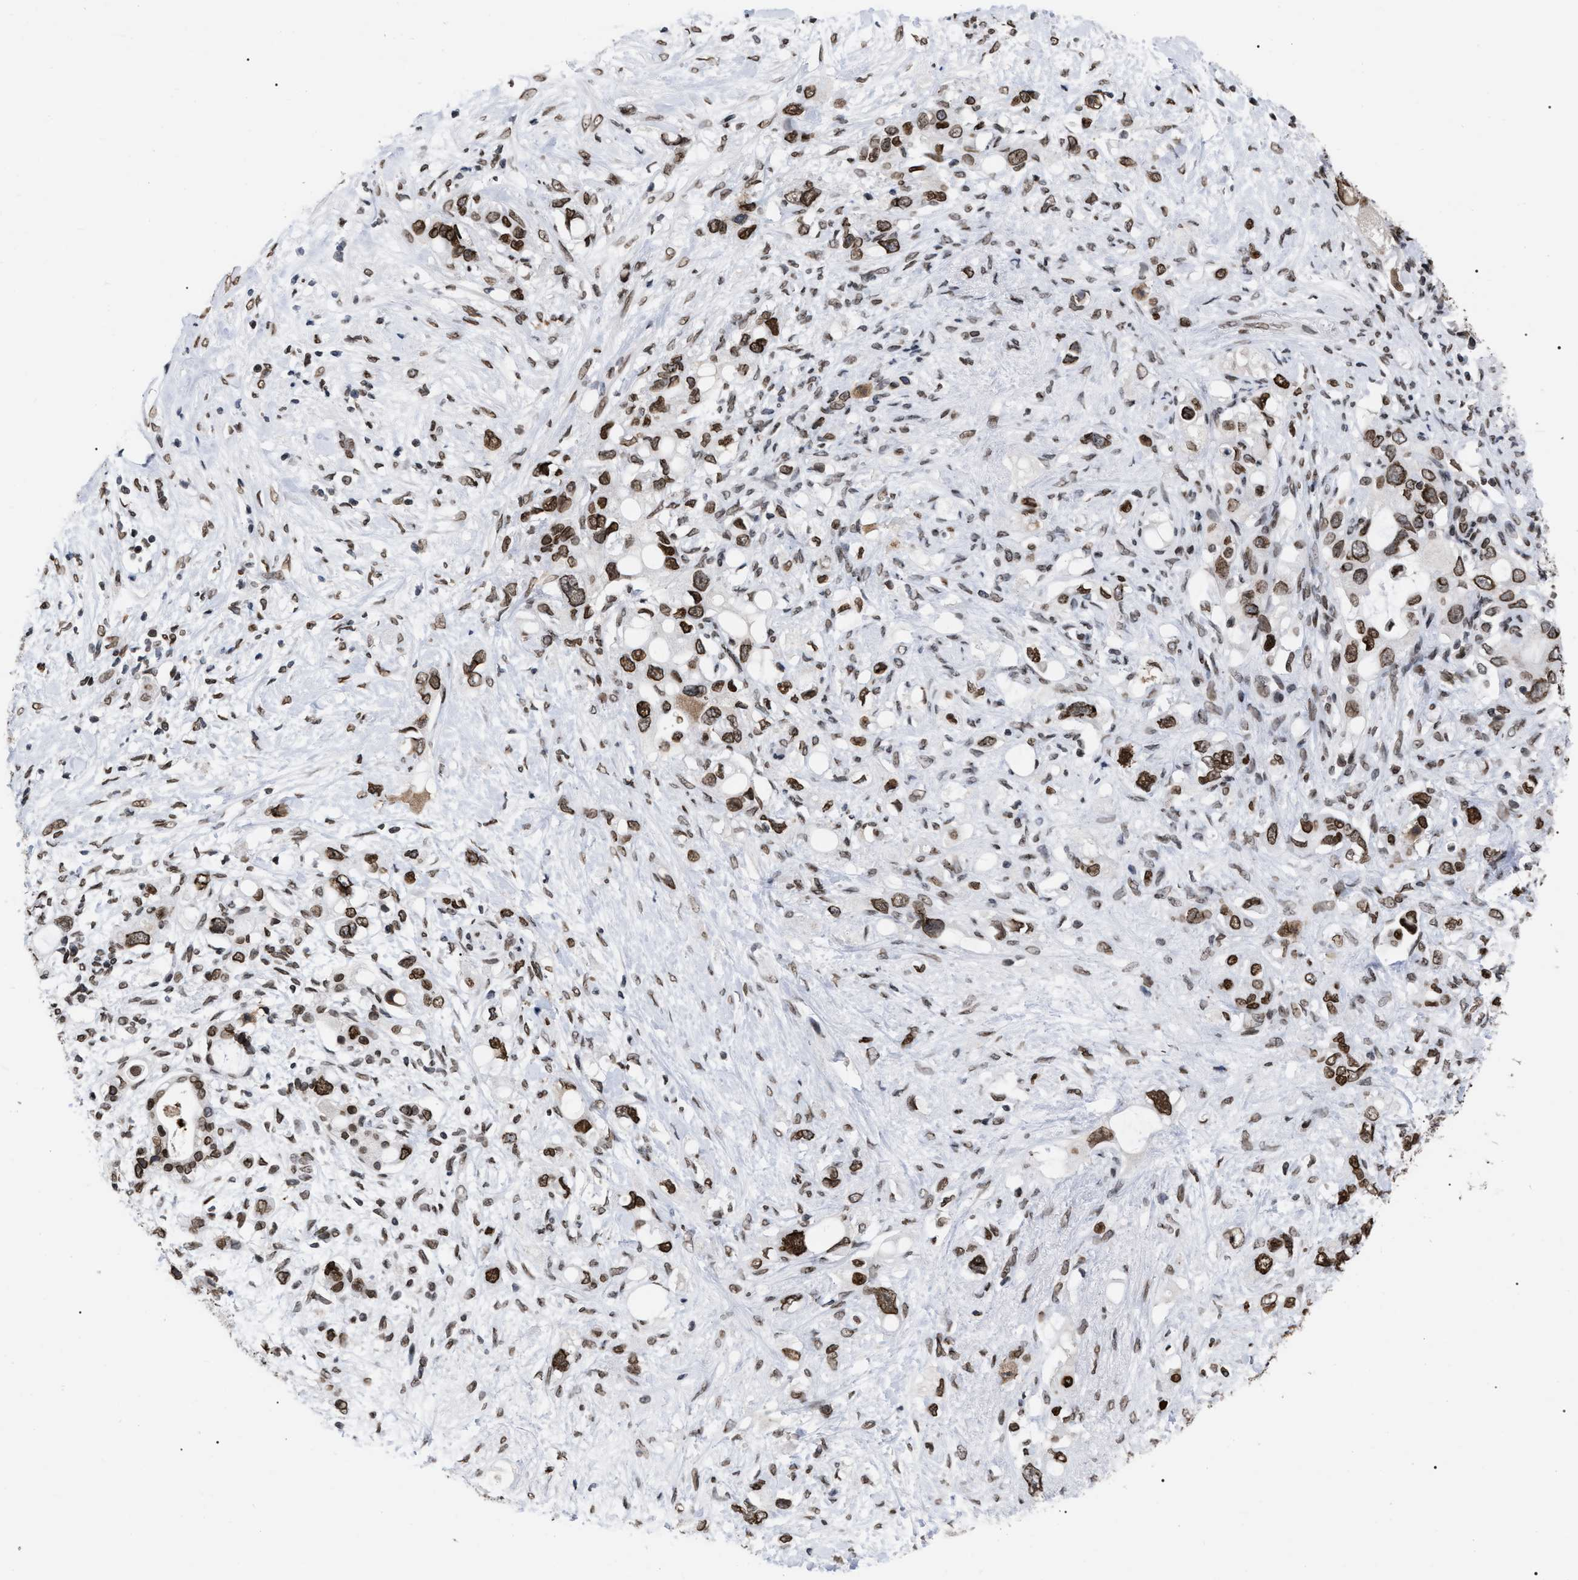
{"staining": {"intensity": "moderate", "quantity": ">75%", "location": "cytoplasmic/membranous,nuclear"}, "tissue": "pancreatic cancer", "cell_type": "Tumor cells", "image_type": "cancer", "snomed": [{"axis": "morphology", "description": "Adenocarcinoma, NOS"}, {"axis": "topography", "description": "Pancreas"}], "caption": "Human pancreatic cancer (adenocarcinoma) stained with a protein marker displays moderate staining in tumor cells.", "gene": "TPR", "patient": {"sex": "female", "age": 56}}